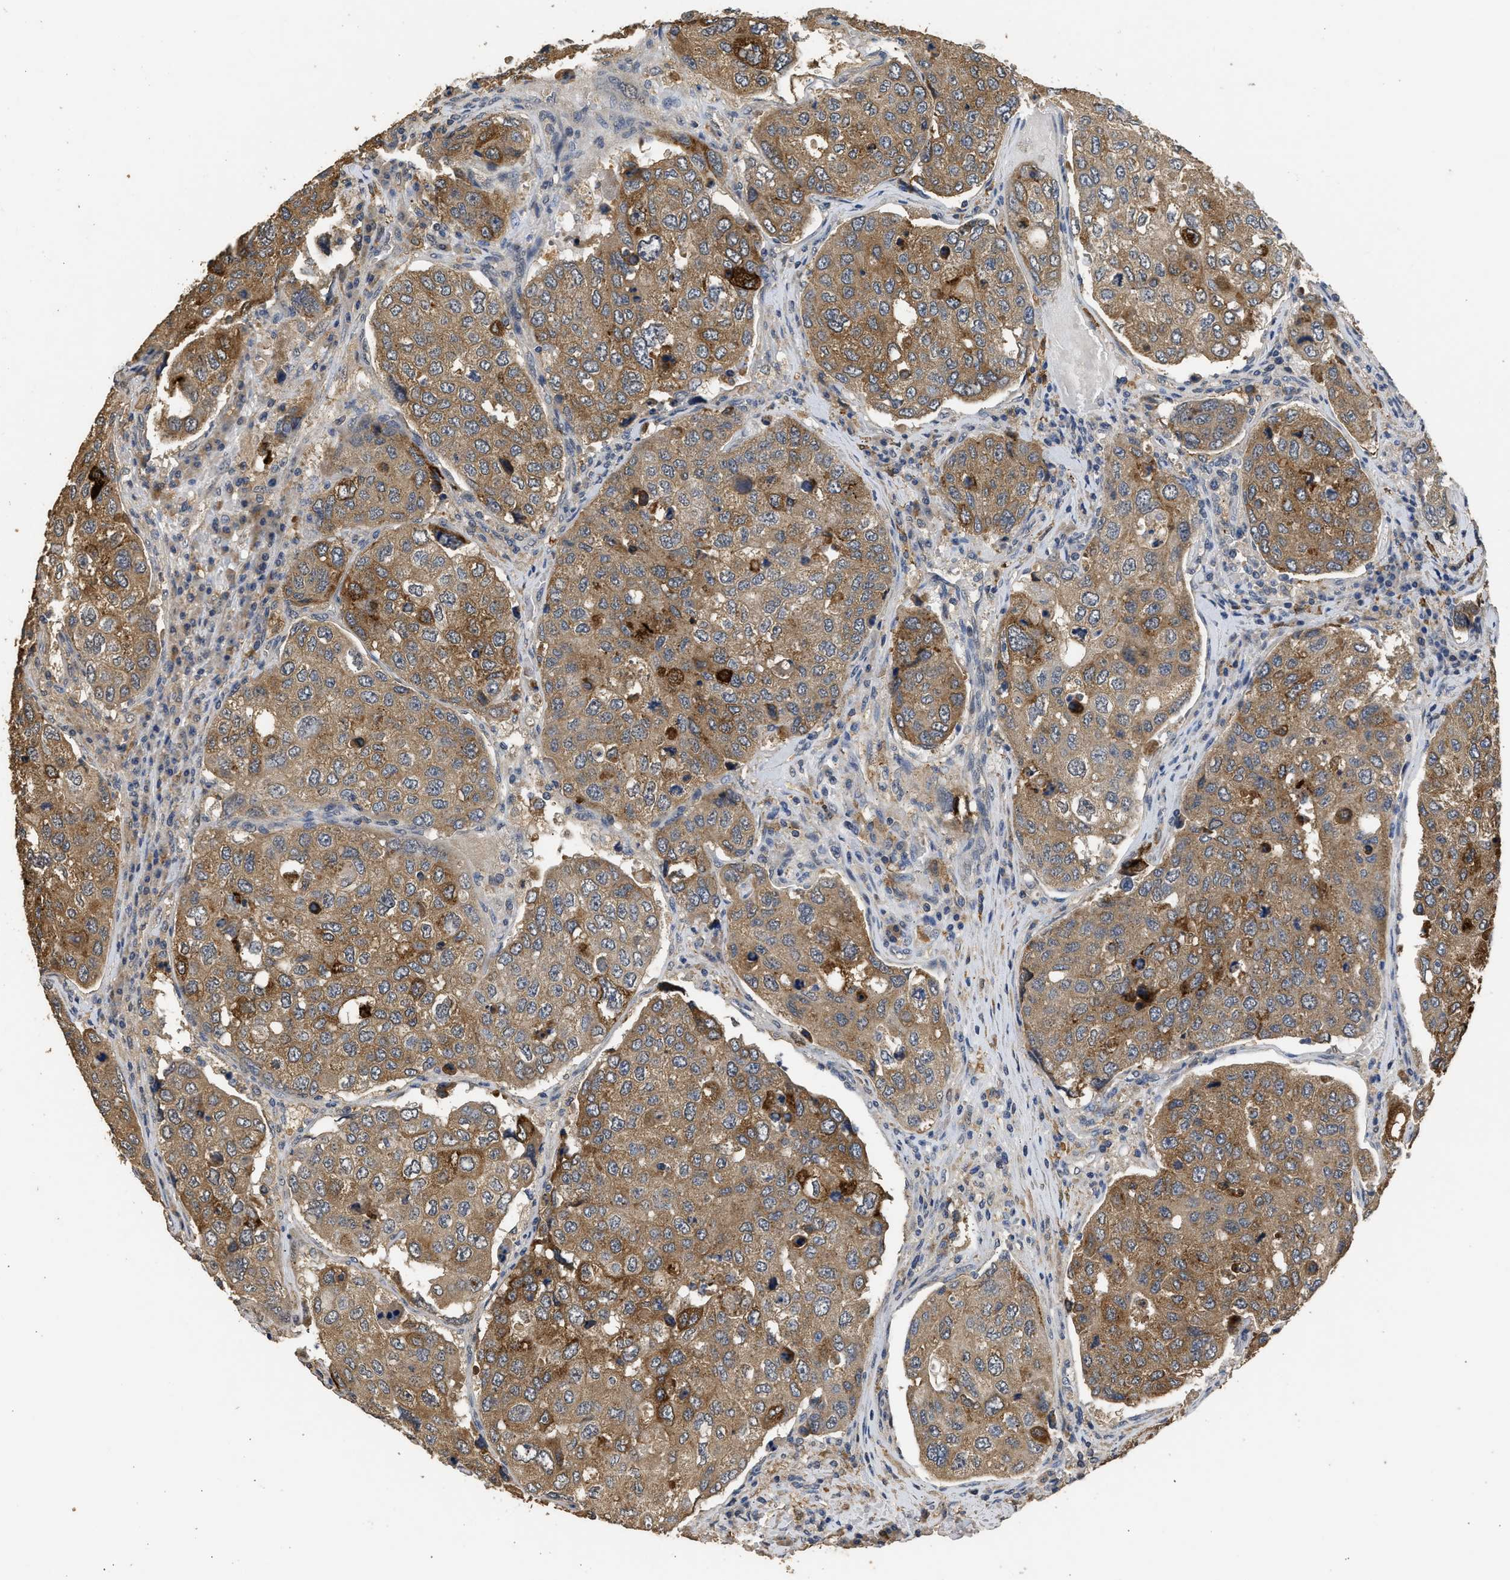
{"staining": {"intensity": "moderate", "quantity": ">75%", "location": "cytoplasmic/membranous"}, "tissue": "urothelial cancer", "cell_type": "Tumor cells", "image_type": "cancer", "snomed": [{"axis": "morphology", "description": "Urothelial carcinoma, High grade"}, {"axis": "topography", "description": "Lymph node"}, {"axis": "topography", "description": "Urinary bladder"}], "caption": "Moderate cytoplasmic/membranous expression for a protein is identified in approximately >75% of tumor cells of urothelial carcinoma (high-grade) using immunohistochemistry (IHC).", "gene": "SPINT2", "patient": {"sex": "male", "age": 51}}